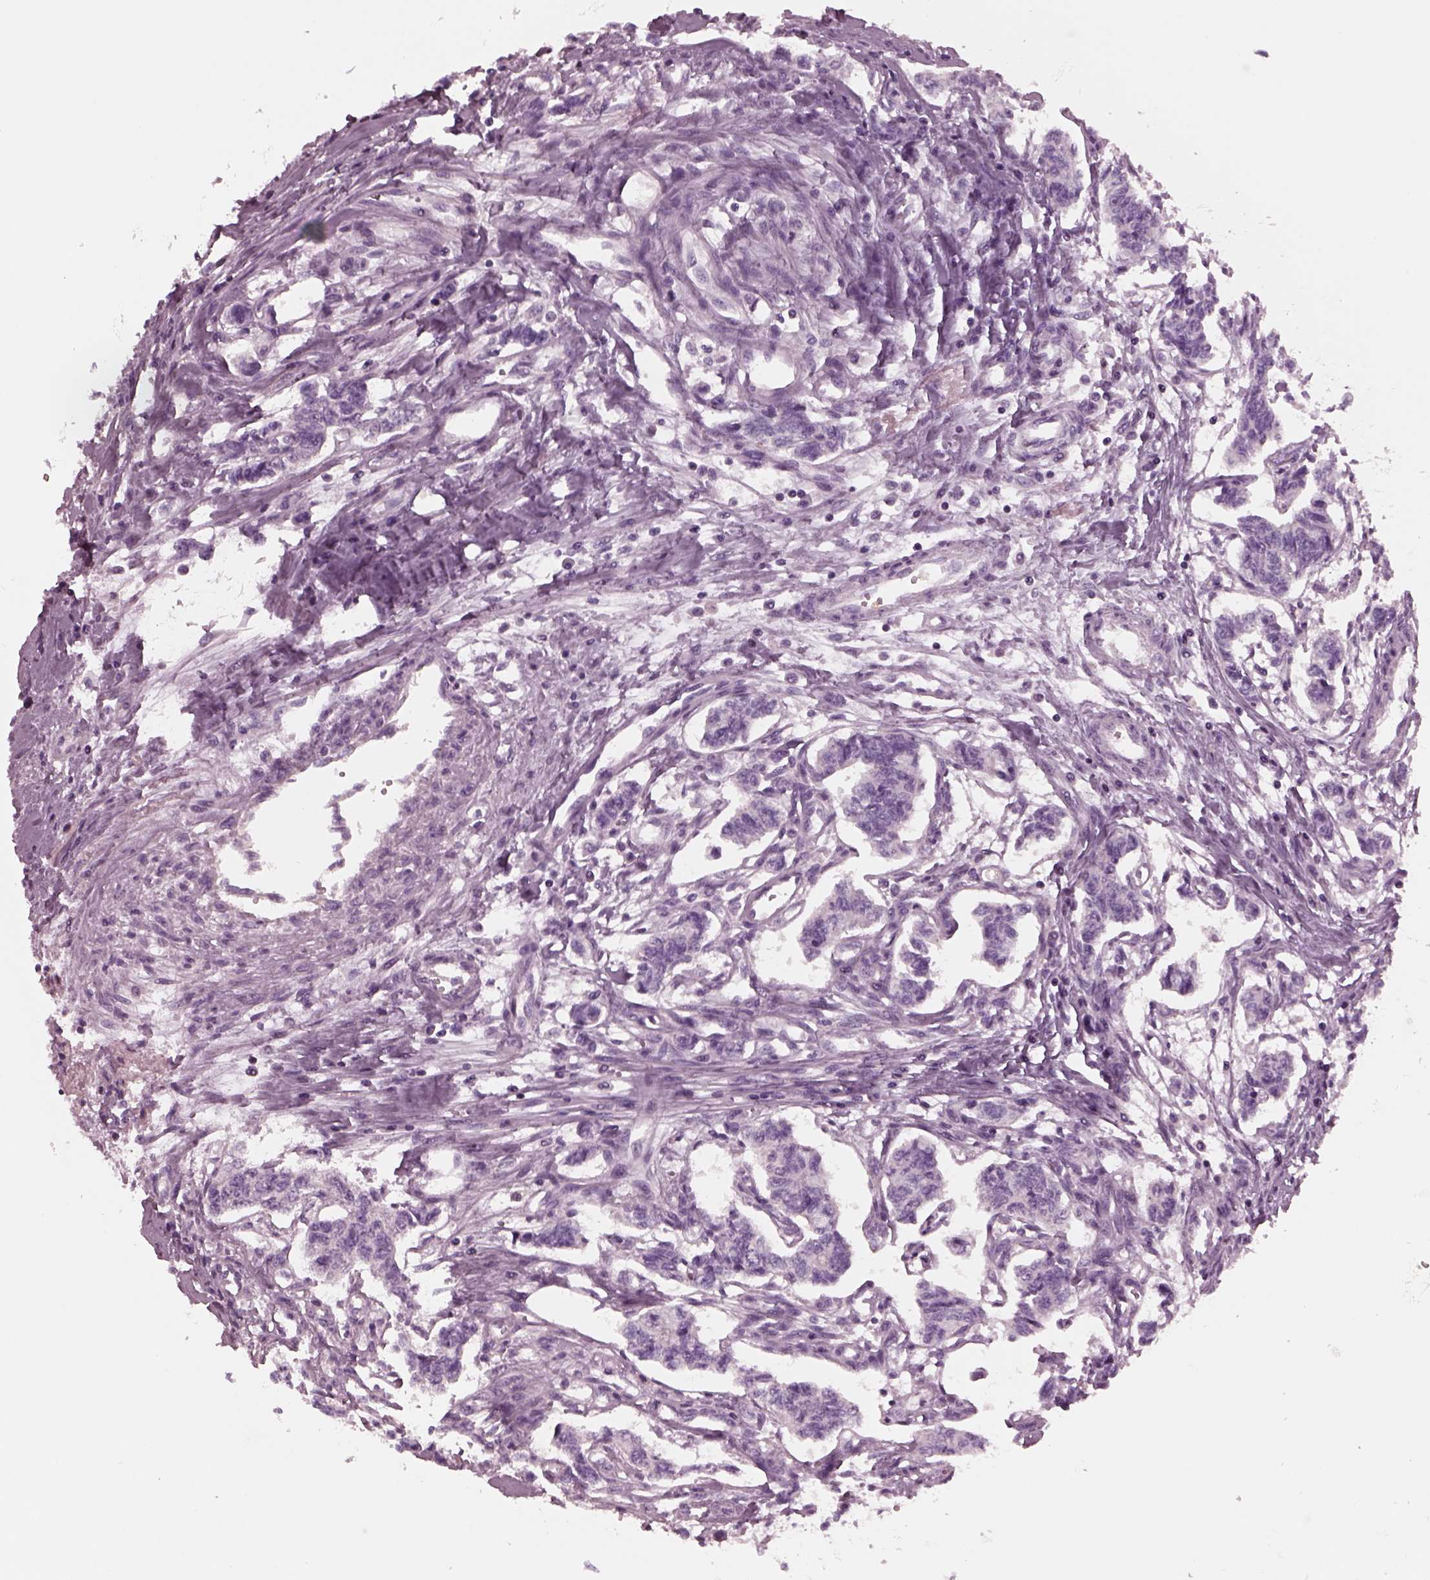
{"staining": {"intensity": "negative", "quantity": "none", "location": "none"}, "tissue": "carcinoid", "cell_type": "Tumor cells", "image_type": "cancer", "snomed": [{"axis": "morphology", "description": "Carcinoid, malignant, NOS"}, {"axis": "topography", "description": "Kidney"}], "caption": "A micrograph of malignant carcinoid stained for a protein shows no brown staining in tumor cells.", "gene": "GDF11", "patient": {"sex": "female", "age": 41}}